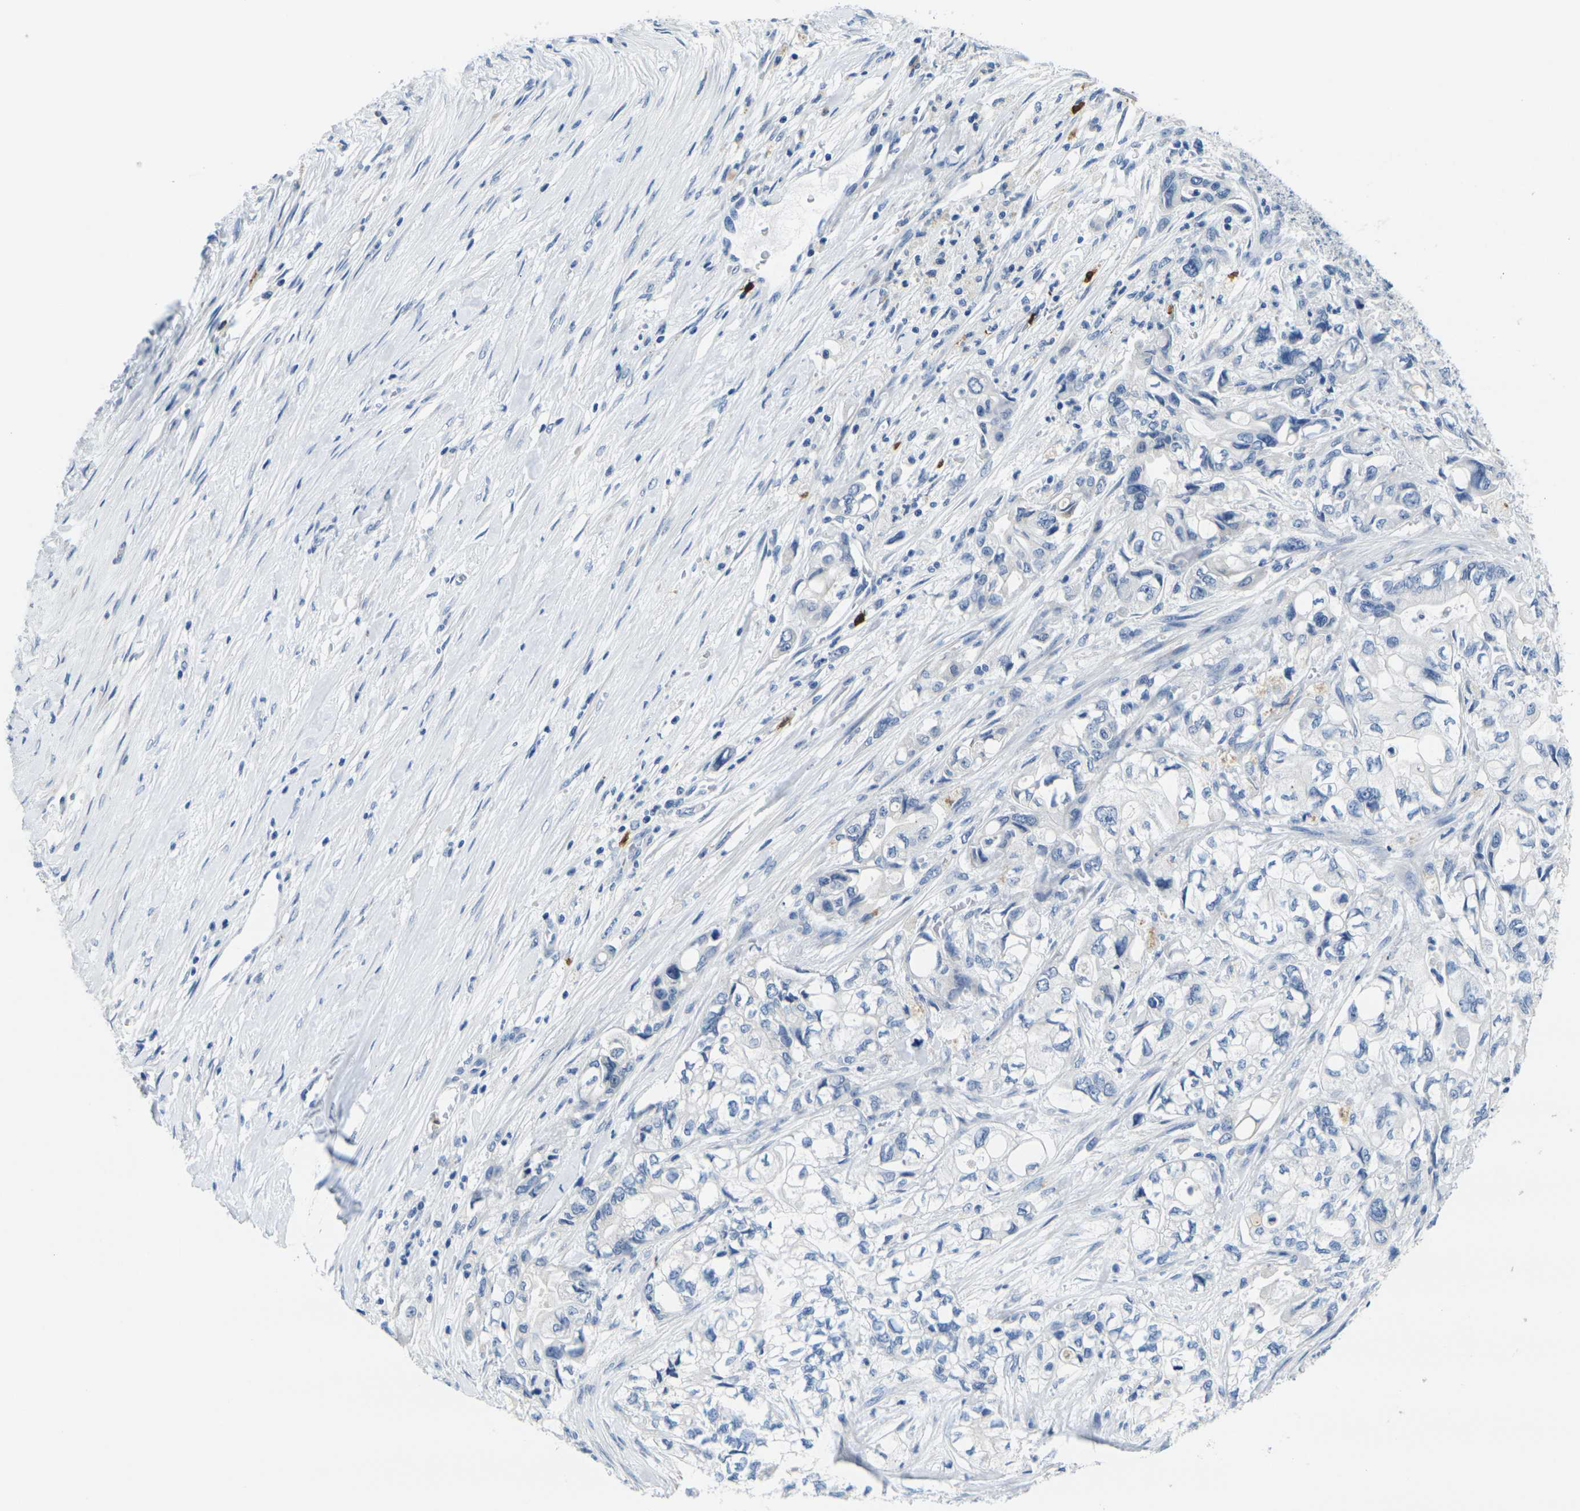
{"staining": {"intensity": "negative", "quantity": "none", "location": "none"}, "tissue": "pancreatic cancer", "cell_type": "Tumor cells", "image_type": "cancer", "snomed": [{"axis": "morphology", "description": "Adenocarcinoma, NOS"}, {"axis": "topography", "description": "Pancreas"}], "caption": "Image shows no protein expression in tumor cells of pancreatic cancer tissue.", "gene": "GPR15", "patient": {"sex": "male", "age": 79}}